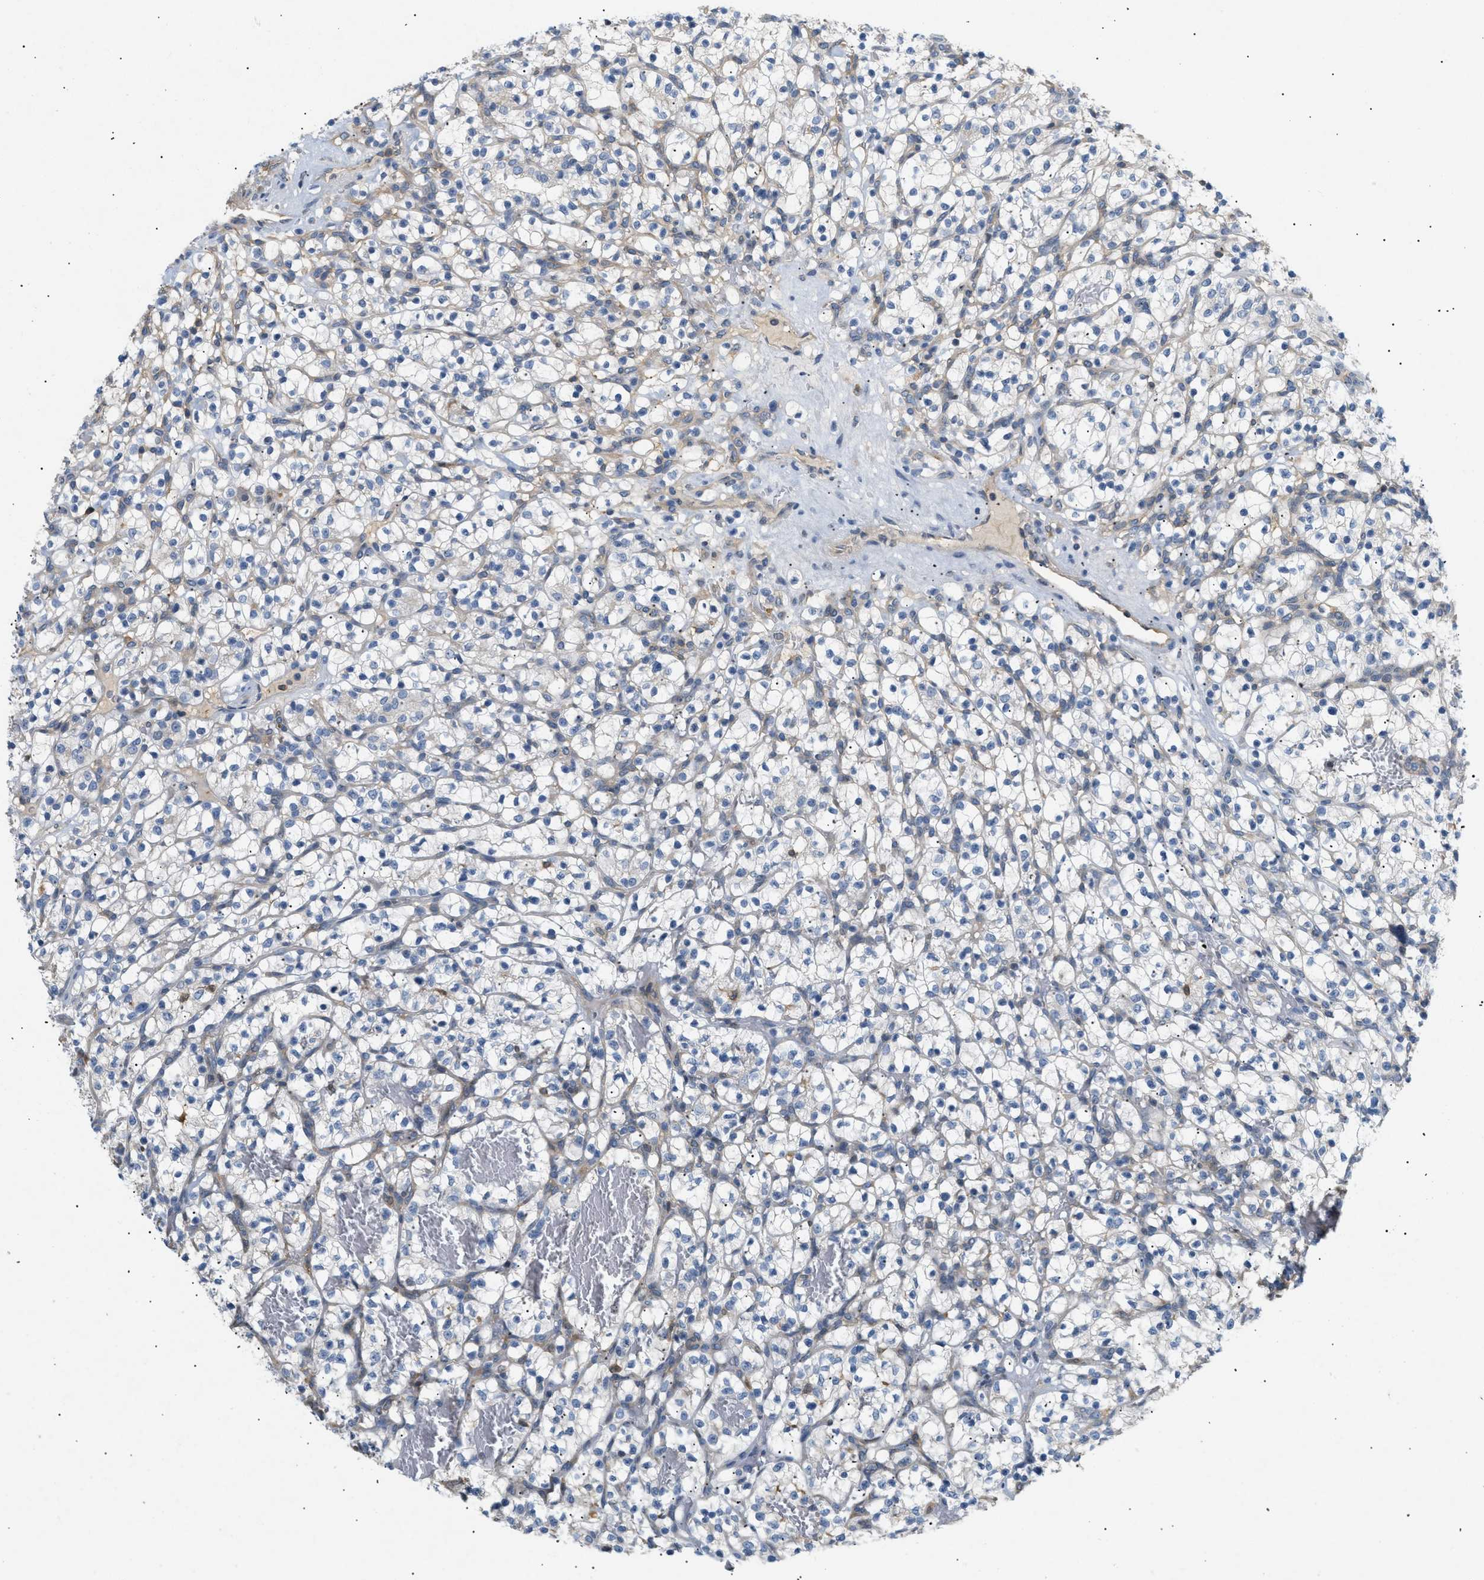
{"staining": {"intensity": "moderate", "quantity": "<25%", "location": "cytoplasmic/membranous"}, "tissue": "renal cancer", "cell_type": "Tumor cells", "image_type": "cancer", "snomed": [{"axis": "morphology", "description": "Adenocarcinoma, NOS"}, {"axis": "topography", "description": "Kidney"}], "caption": "The micrograph shows staining of renal cancer (adenocarcinoma), revealing moderate cytoplasmic/membranous protein positivity (brown color) within tumor cells. The staining was performed using DAB, with brown indicating positive protein expression. Nuclei are stained blue with hematoxylin.", "gene": "FARS2", "patient": {"sex": "female", "age": 57}}